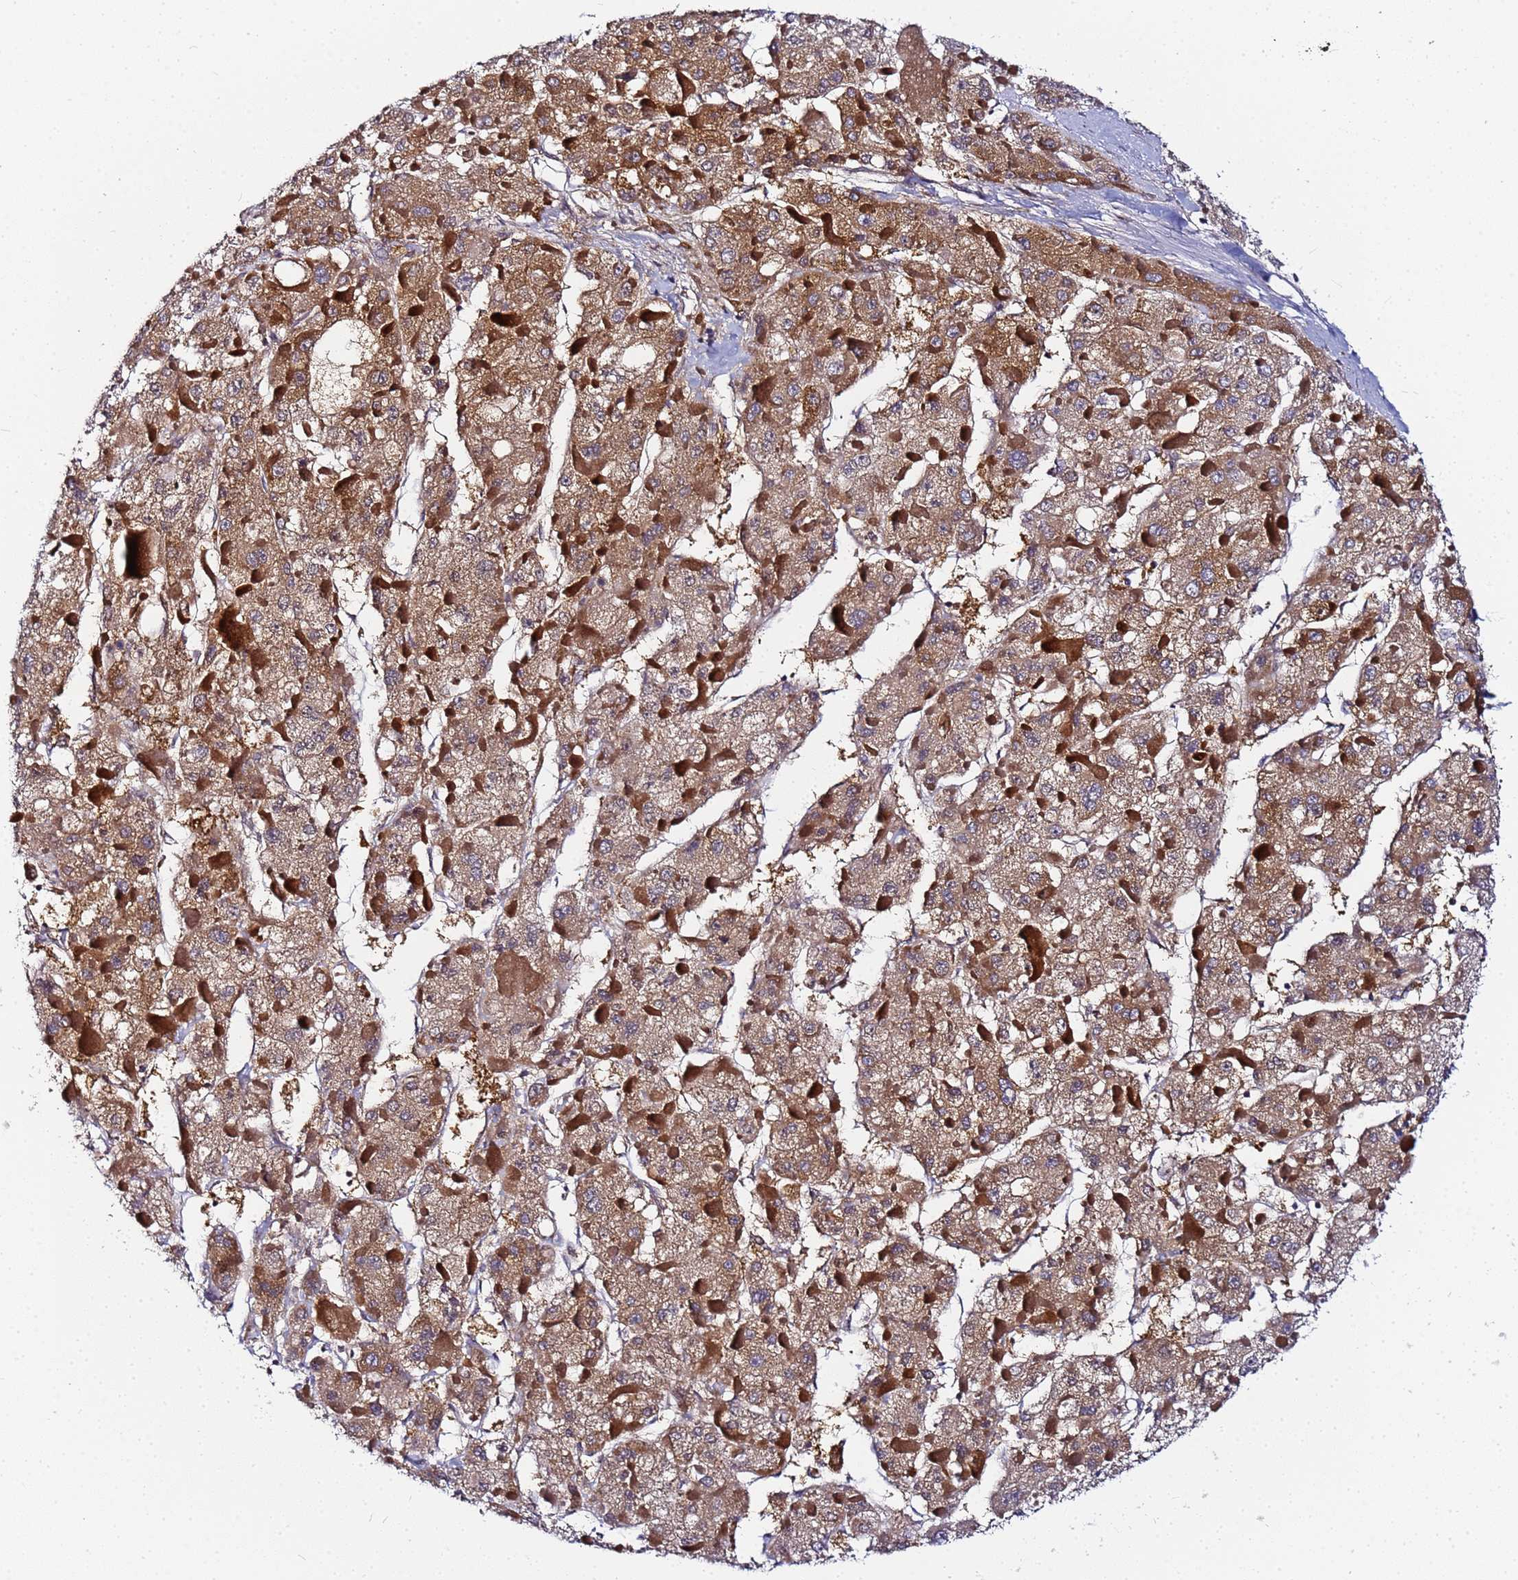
{"staining": {"intensity": "moderate", "quantity": ">75%", "location": "cytoplasmic/membranous"}, "tissue": "liver cancer", "cell_type": "Tumor cells", "image_type": "cancer", "snomed": [{"axis": "morphology", "description": "Carcinoma, Hepatocellular, NOS"}, {"axis": "topography", "description": "Liver"}], "caption": "Moderate cytoplasmic/membranous positivity for a protein is present in about >75% of tumor cells of liver hepatocellular carcinoma using immunohistochemistry.", "gene": "CHM", "patient": {"sex": "female", "age": 73}}